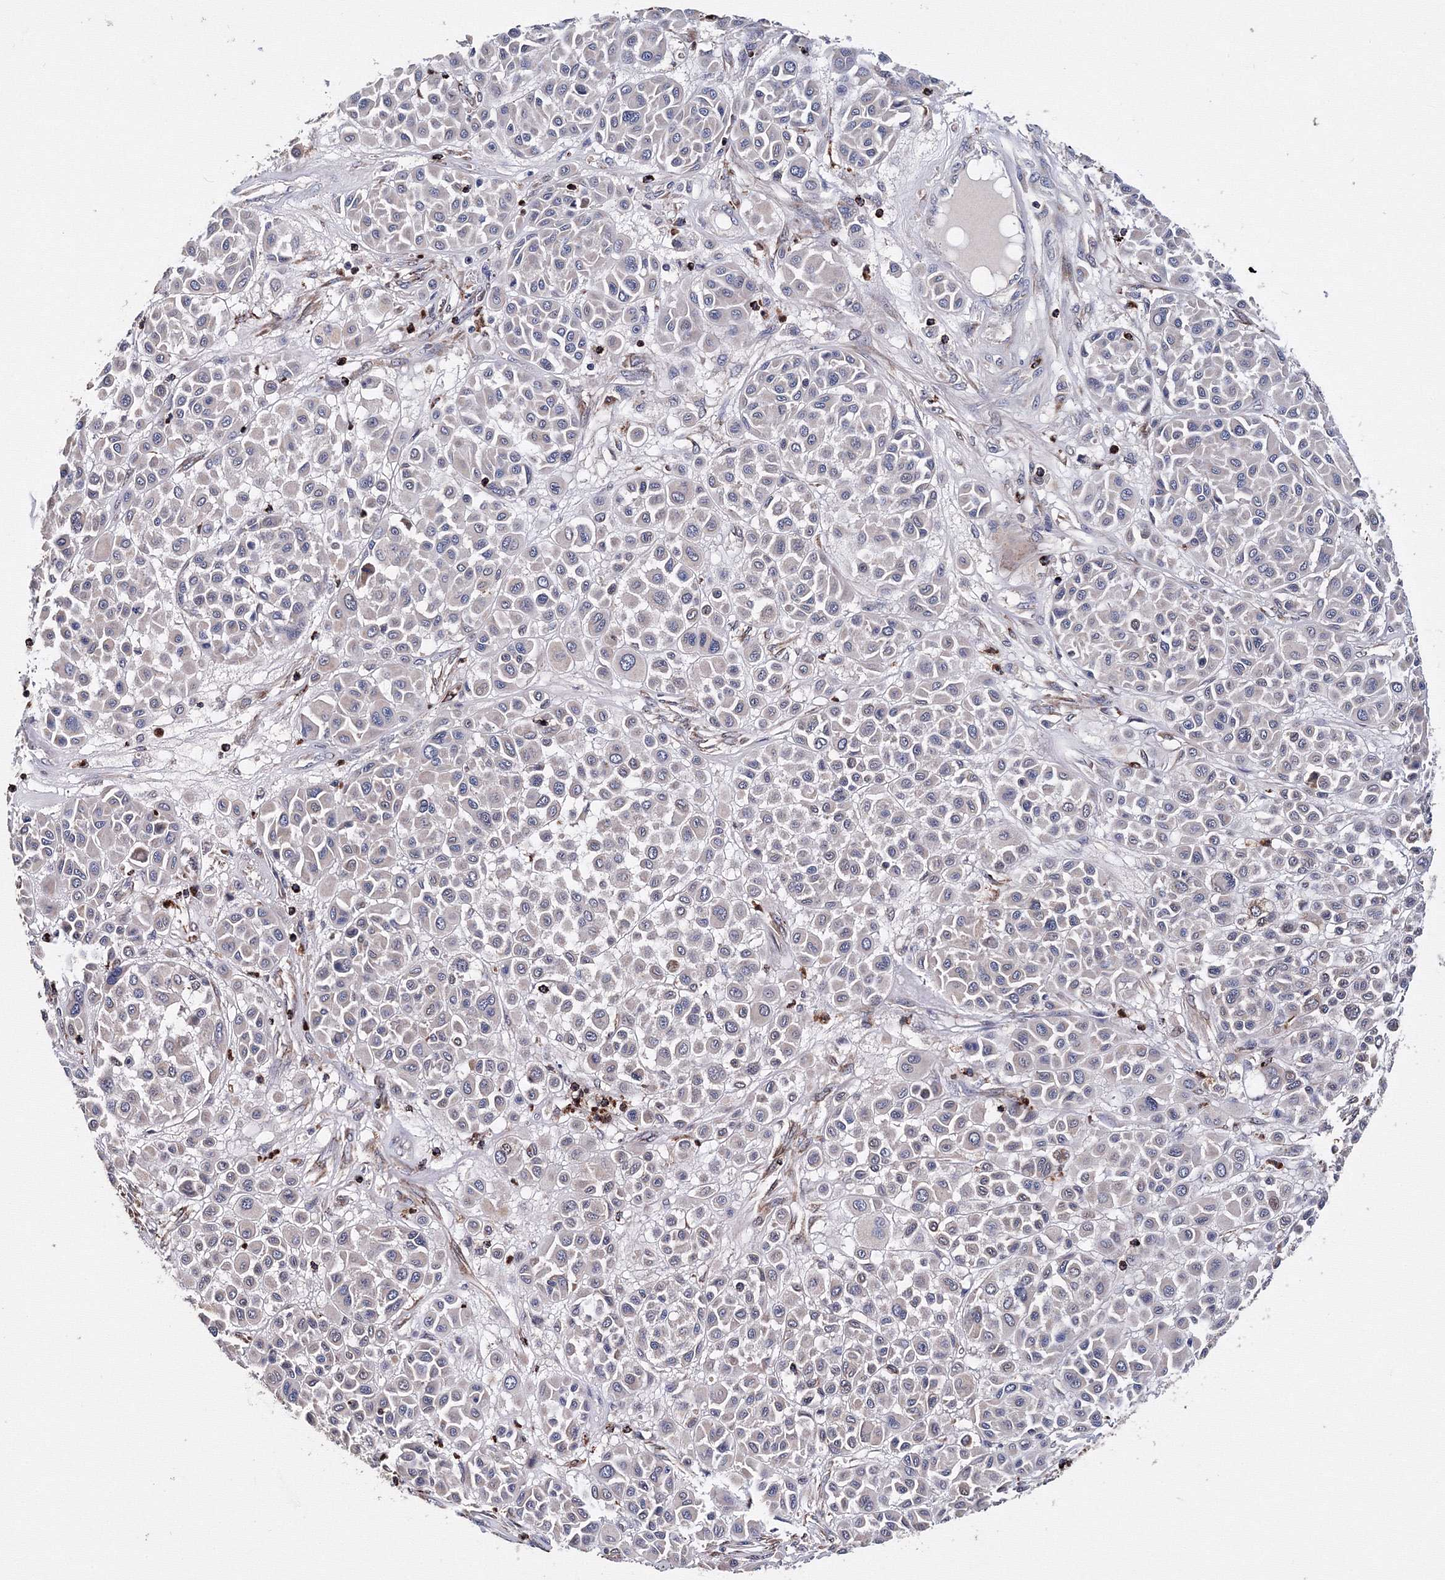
{"staining": {"intensity": "negative", "quantity": "none", "location": "none"}, "tissue": "melanoma", "cell_type": "Tumor cells", "image_type": "cancer", "snomed": [{"axis": "morphology", "description": "Malignant melanoma, Metastatic site"}, {"axis": "topography", "description": "Soft tissue"}], "caption": "Immunohistochemical staining of melanoma reveals no significant expression in tumor cells. (Brightfield microscopy of DAB immunohistochemistry (IHC) at high magnification).", "gene": "PHYKPL", "patient": {"sex": "male", "age": 41}}